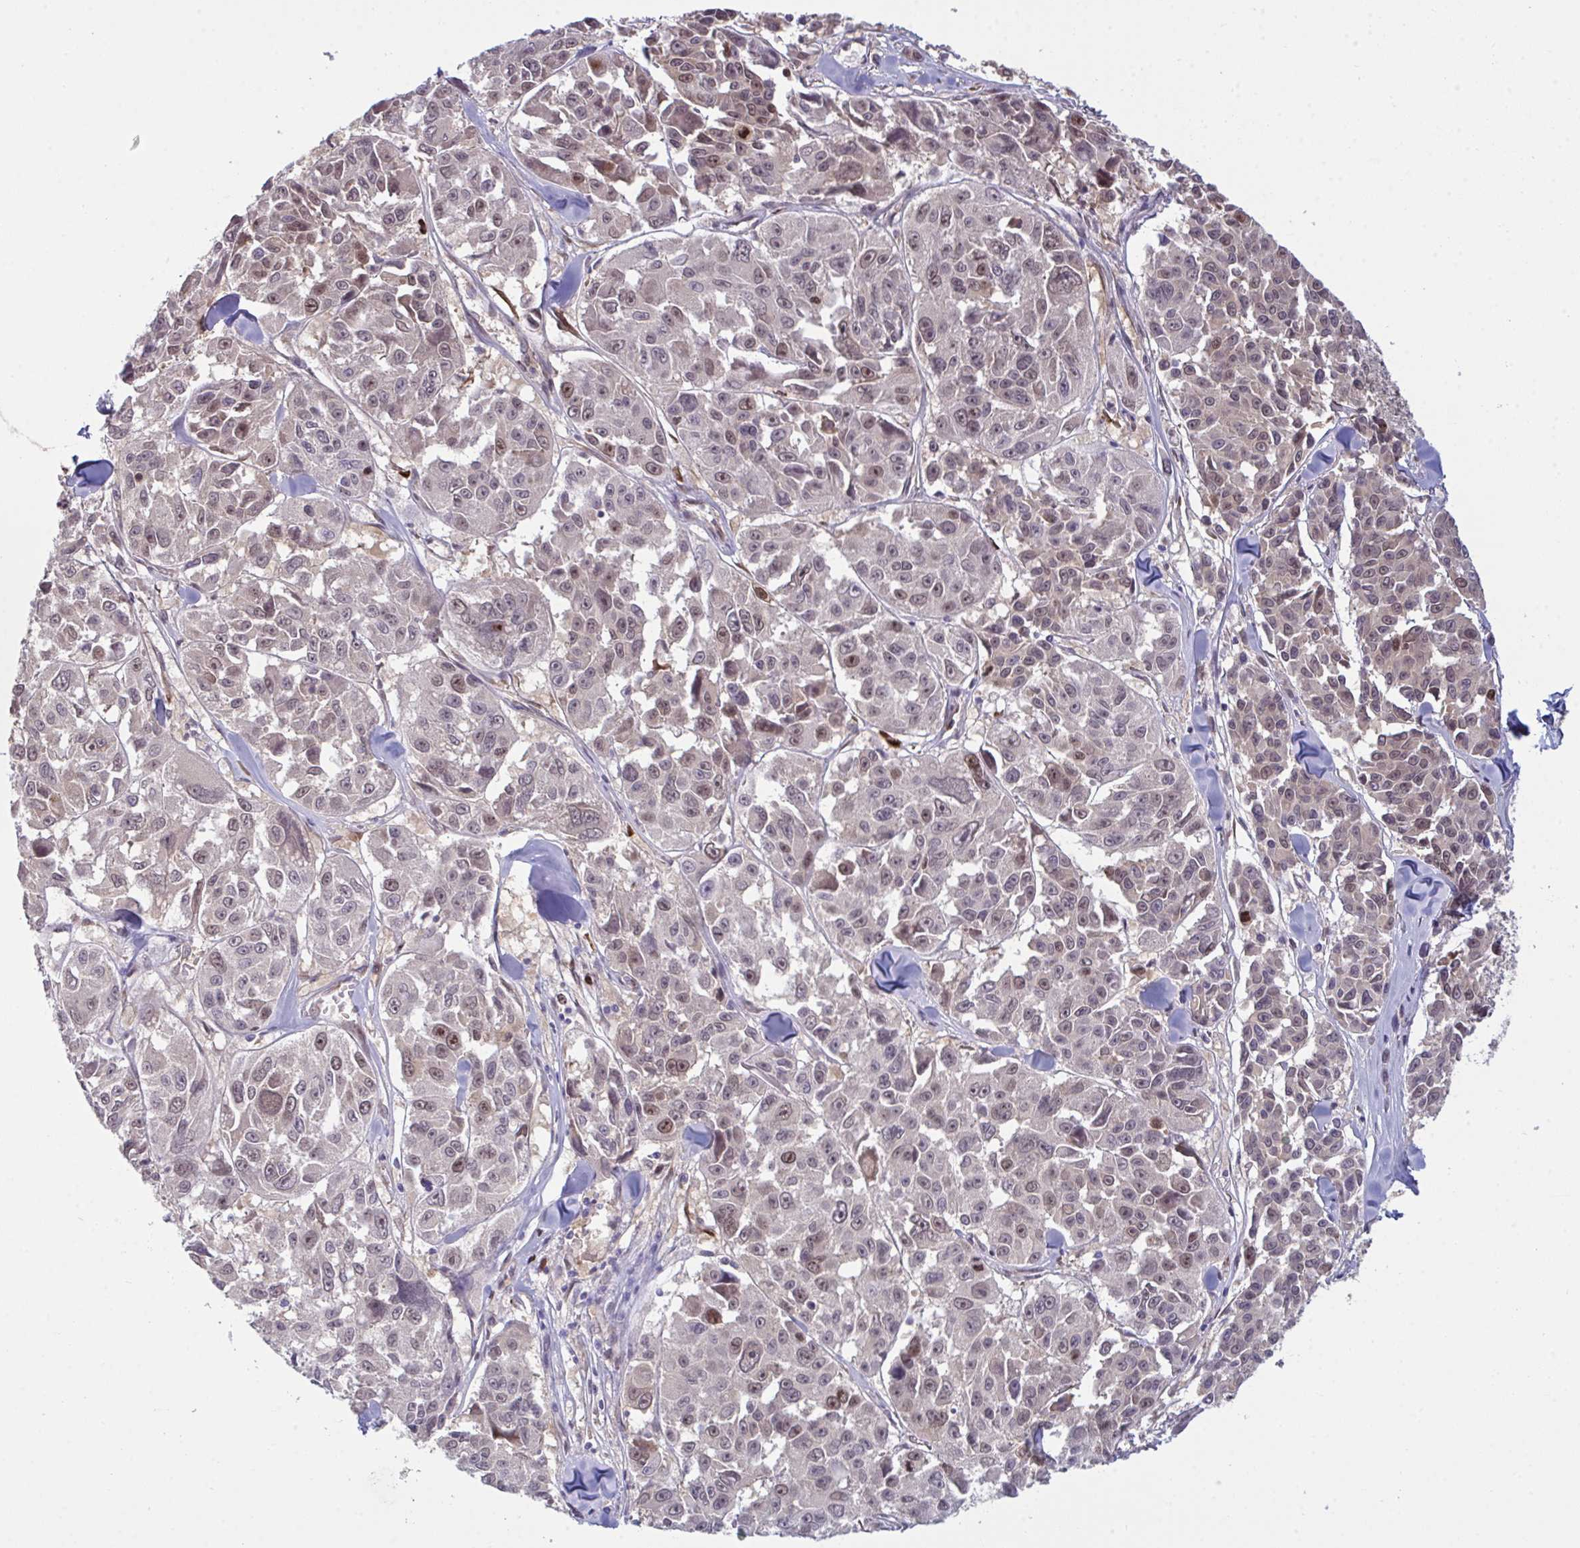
{"staining": {"intensity": "weak", "quantity": "25%-75%", "location": "nuclear"}, "tissue": "melanoma", "cell_type": "Tumor cells", "image_type": "cancer", "snomed": [{"axis": "morphology", "description": "Malignant melanoma, NOS"}, {"axis": "topography", "description": "Skin"}], "caption": "Tumor cells display low levels of weak nuclear positivity in approximately 25%-75% of cells in melanoma.", "gene": "SETD7", "patient": {"sex": "female", "age": 66}}